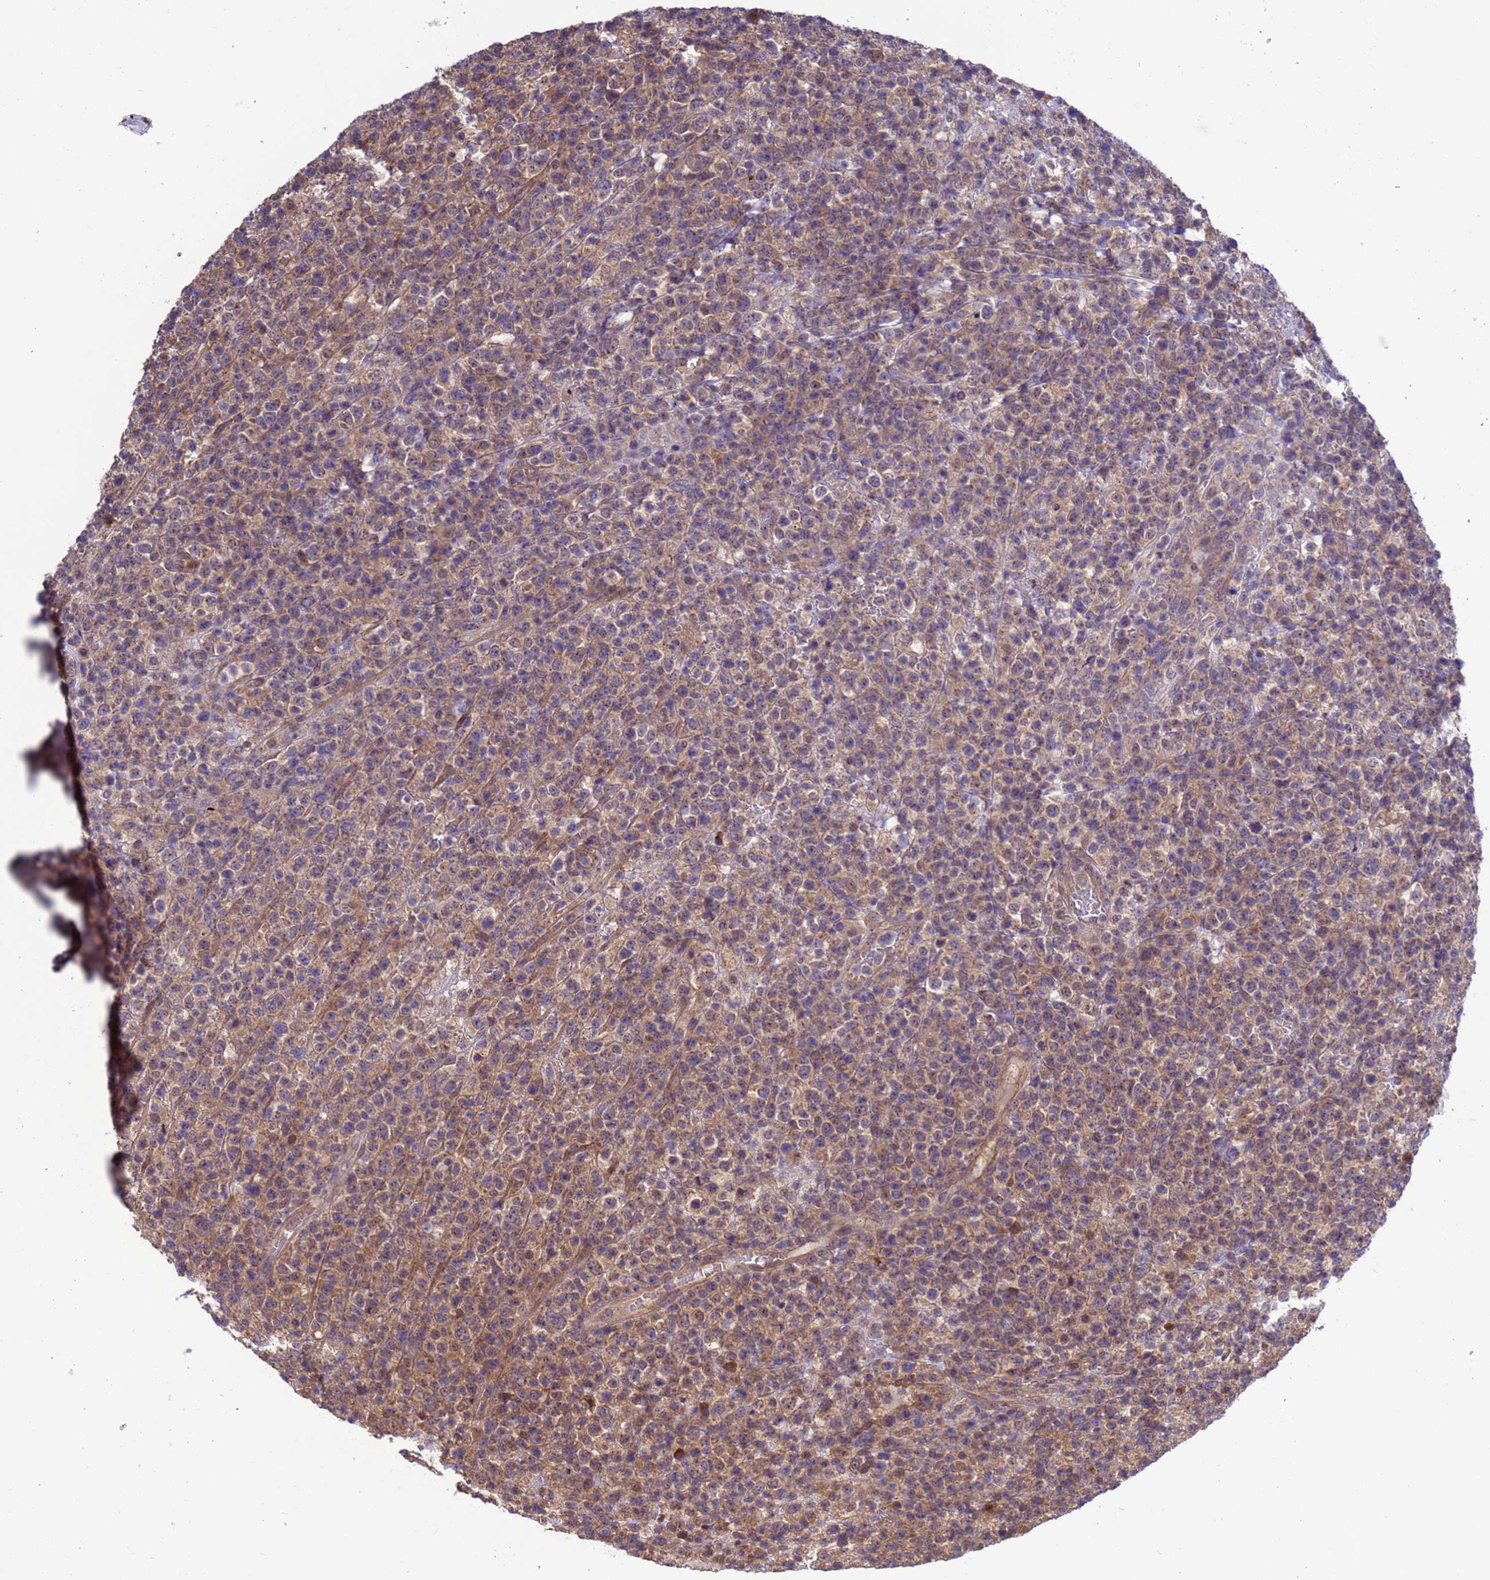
{"staining": {"intensity": "weak", "quantity": ">75%", "location": "cytoplasmic/membranous"}, "tissue": "lymphoma", "cell_type": "Tumor cells", "image_type": "cancer", "snomed": [{"axis": "morphology", "description": "Malignant lymphoma, non-Hodgkin's type, High grade"}, {"axis": "topography", "description": "Colon"}], "caption": "Immunohistochemistry (IHC) histopathology image of lymphoma stained for a protein (brown), which reveals low levels of weak cytoplasmic/membranous positivity in approximately >75% of tumor cells.", "gene": "ZFP69B", "patient": {"sex": "female", "age": 53}}